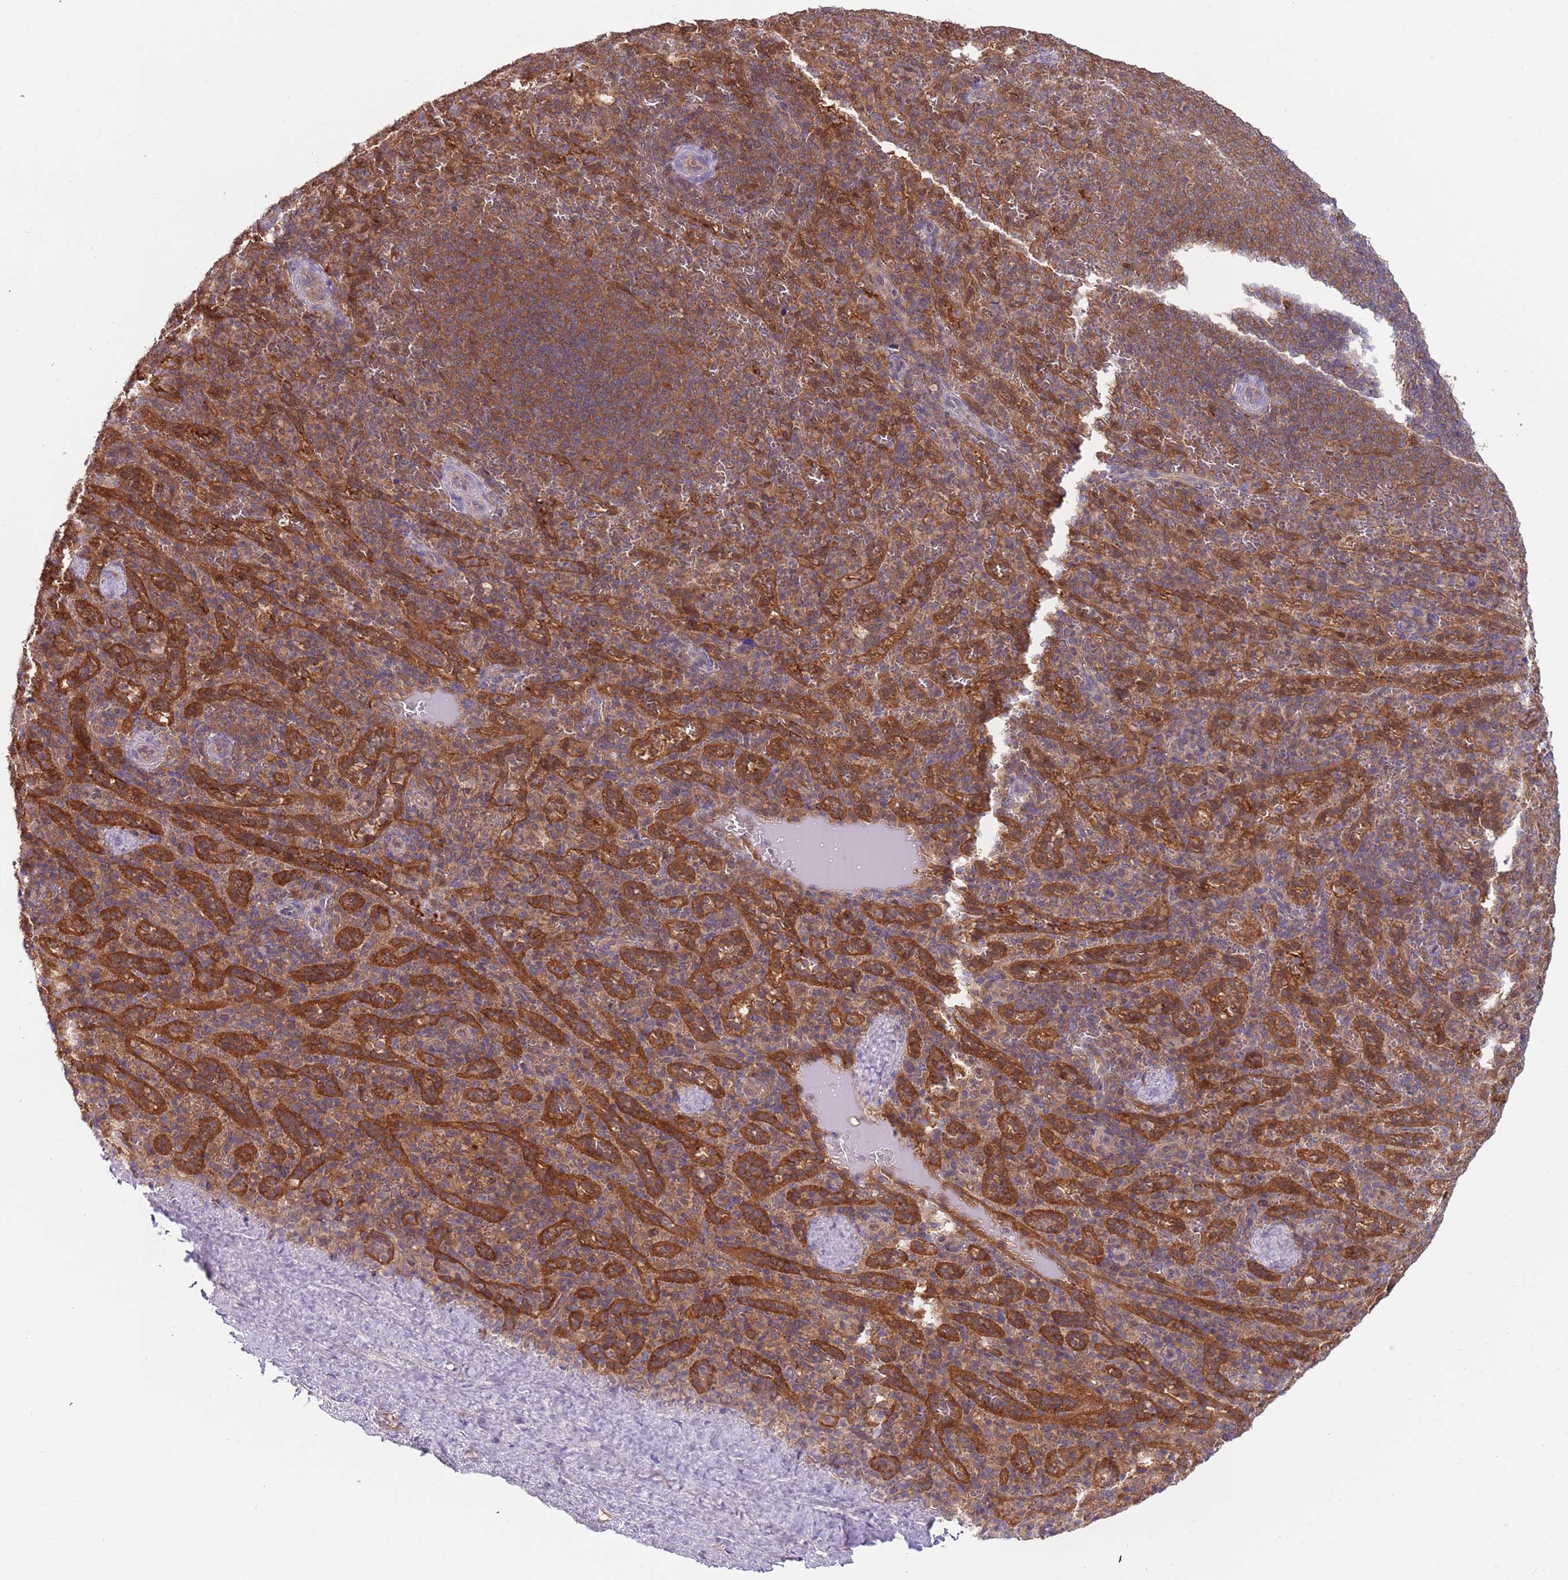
{"staining": {"intensity": "weak", "quantity": "25%-75%", "location": "cytoplasmic/membranous"}, "tissue": "spleen", "cell_type": "Cells in red pulp", "image_type": "normal", "snomed": [{"axis": "morphology", "description": "Normal tissue, NOS"}, {"axis": "topography", "description": "Spleen"}], "caption": "A brown stain shows weak cytoplasmic/membranous positivity of a protein in cells in red pulp of benign spleen. (Stains: DAB (3,3'-diaminobenzidine) in brown, nuclei in blue, Microscopy: brightfield microscopy at high magnification).", "gene": "GSDMD", "patient": {"sex": "female", "age": 21}}